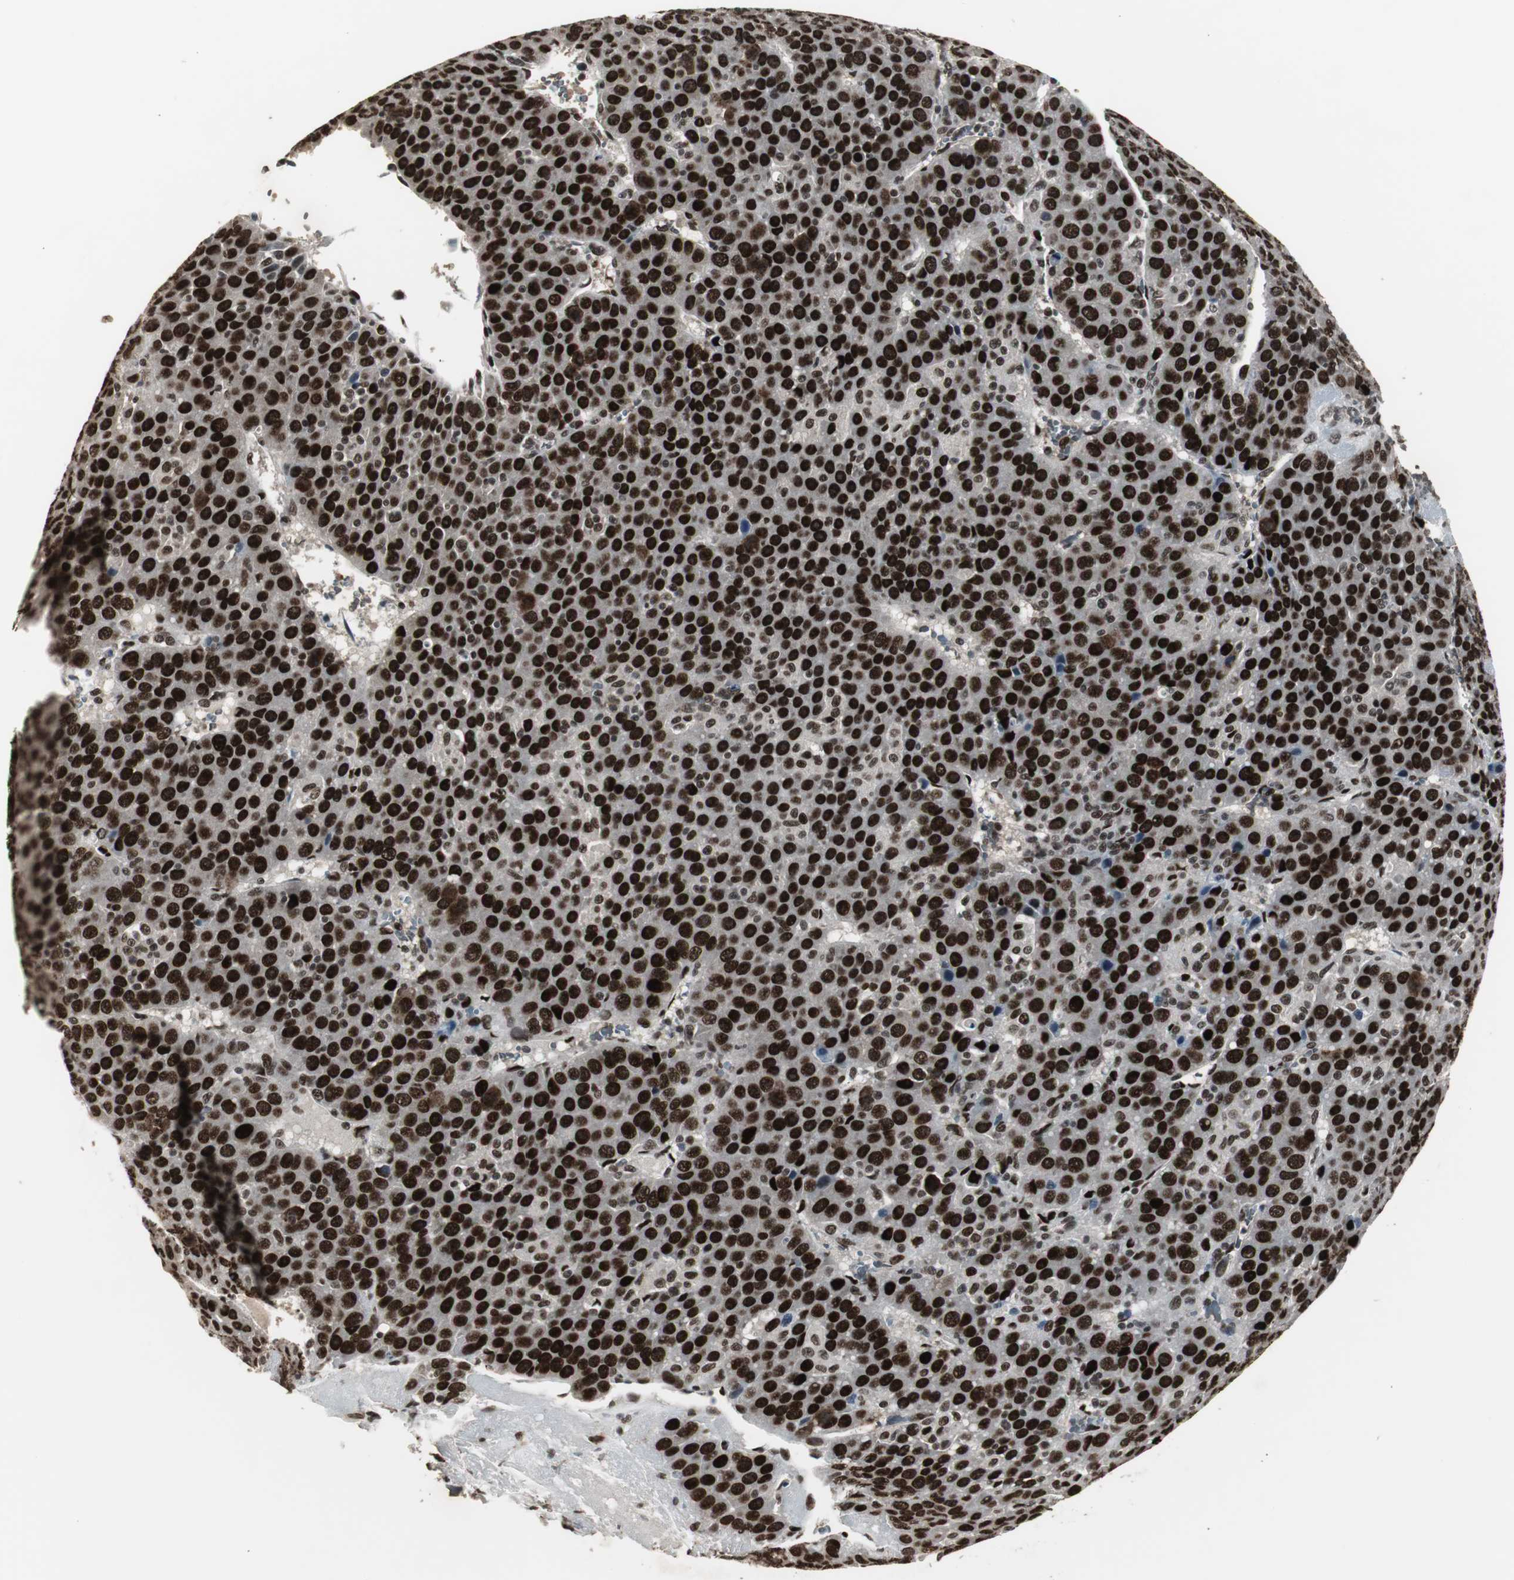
{"staining": {"intensity": "strong", "quantity": ">75%", "location": "nuclear"}, "tissue": "liver cancer", "cell_type": "Tumor cells", "image_type": "cancer", "snomed": [{"axis": "morphology", "description": "Carcinoma, Hepatocellular, NOS"}, {"axis": "topography", "description": "Liver"}], "caption": "DAB immunohistochemical staining of hepatocellular carcinoma (liver) exhibits strong nuclear protein staining in approximately >75% of tumor cells.", "gene": "TAF5", "patient": {"sex": "female", "age": 53}}